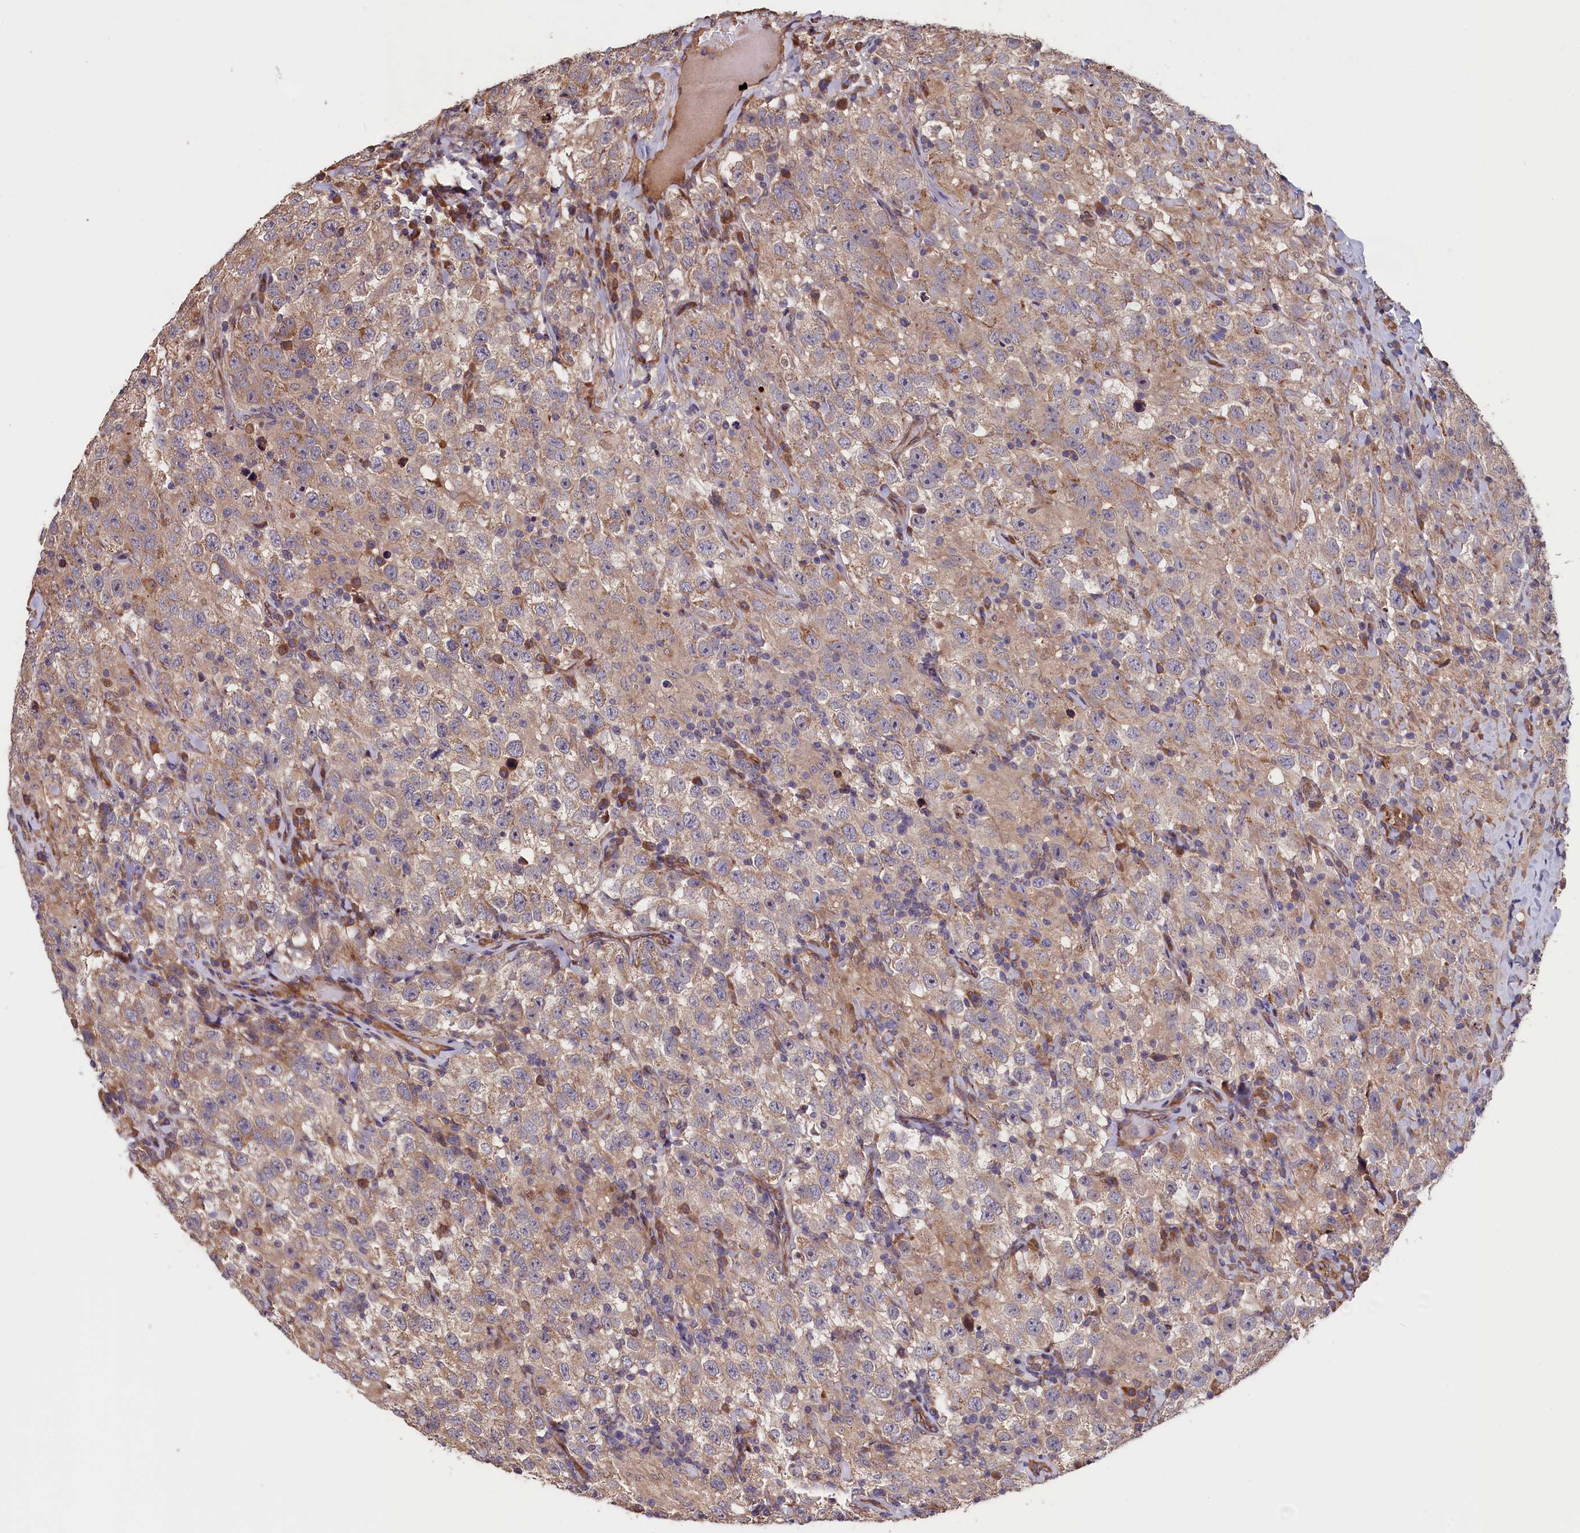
{"staining": {"intensity": "weak", "quantity": "25%-75%", "location": "cytoplasmic/membranous"}, "tissue": "testis cancer", "cell_type": "Tumor cells", "image_type": "cancer", "snomed": [{"axis": "morphology", "description": "Seminoma, NOS"}, {"axis": "topography", "description": "Testis"}], "caption": "Testis seminoma stained with a brown dye displays weak cytoplasmic/membranous positive staining in about 25%-75% of tumor cells.", "gene": "GREB1L", "patient": {"sex": "male", "age": 41}}